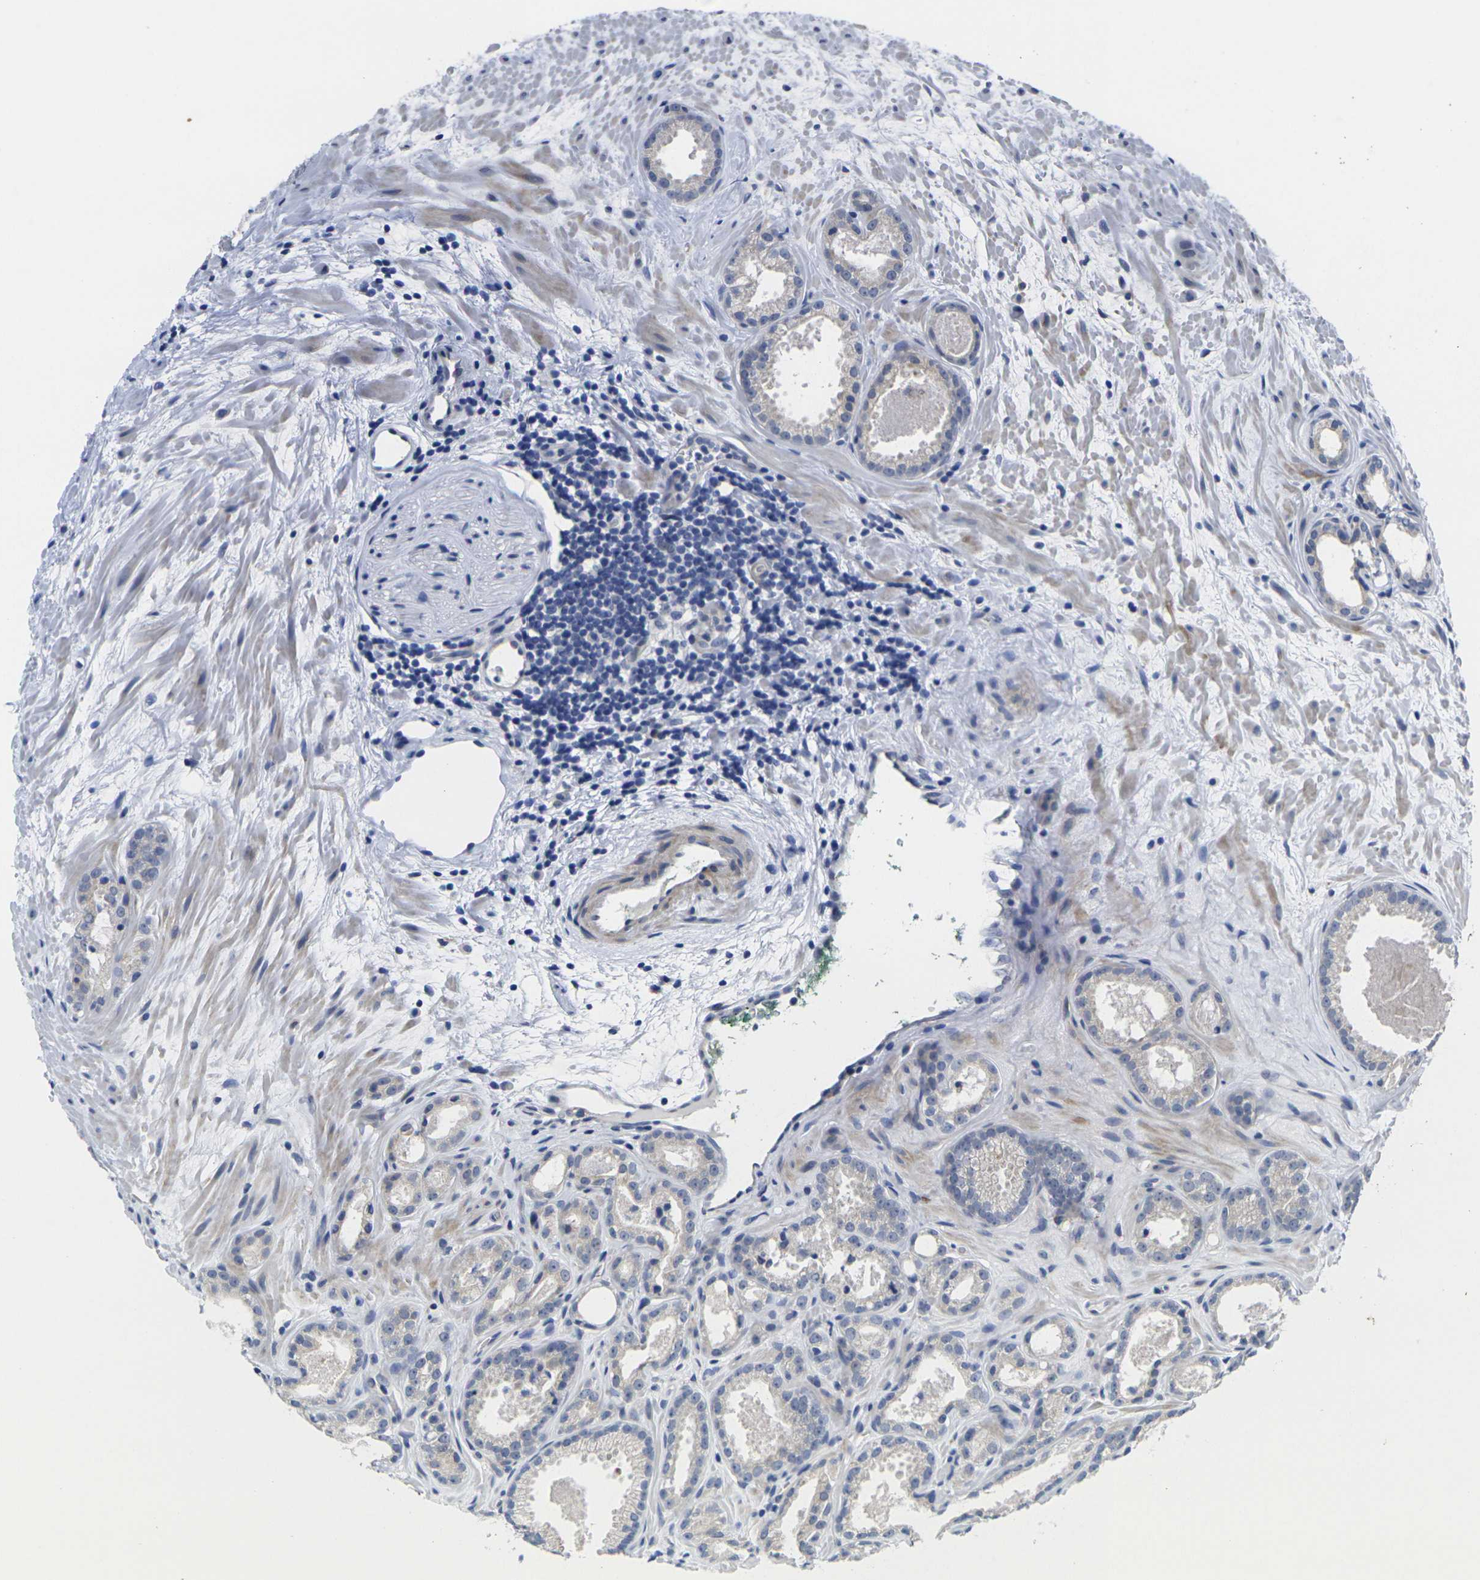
{"staining": {"intensity": "negative", "quantity": "none", "location": "none"}, "tissue": "prostate cancer", "cell_type": "Tumor cells", "image_type": "cancer", "snomed": [{"axis": "morphology", "description": "Adenocarcinoma, Low grade"}, {"axis": "topography", "description": "Prostate"}], "caption": "This is a micrograph of immunohistochemistry (IHC) staining of prostate cancer (adenocarcinoma (low-grade)), which shows no positivity in tumor cells. Brightfield microscopy of immunohistochemistry stained with DAB (brown) and hematoxylin (blue), captured at high magnification.", "gene": "CRK", "patient": {"sex": "male", "age": 57}}